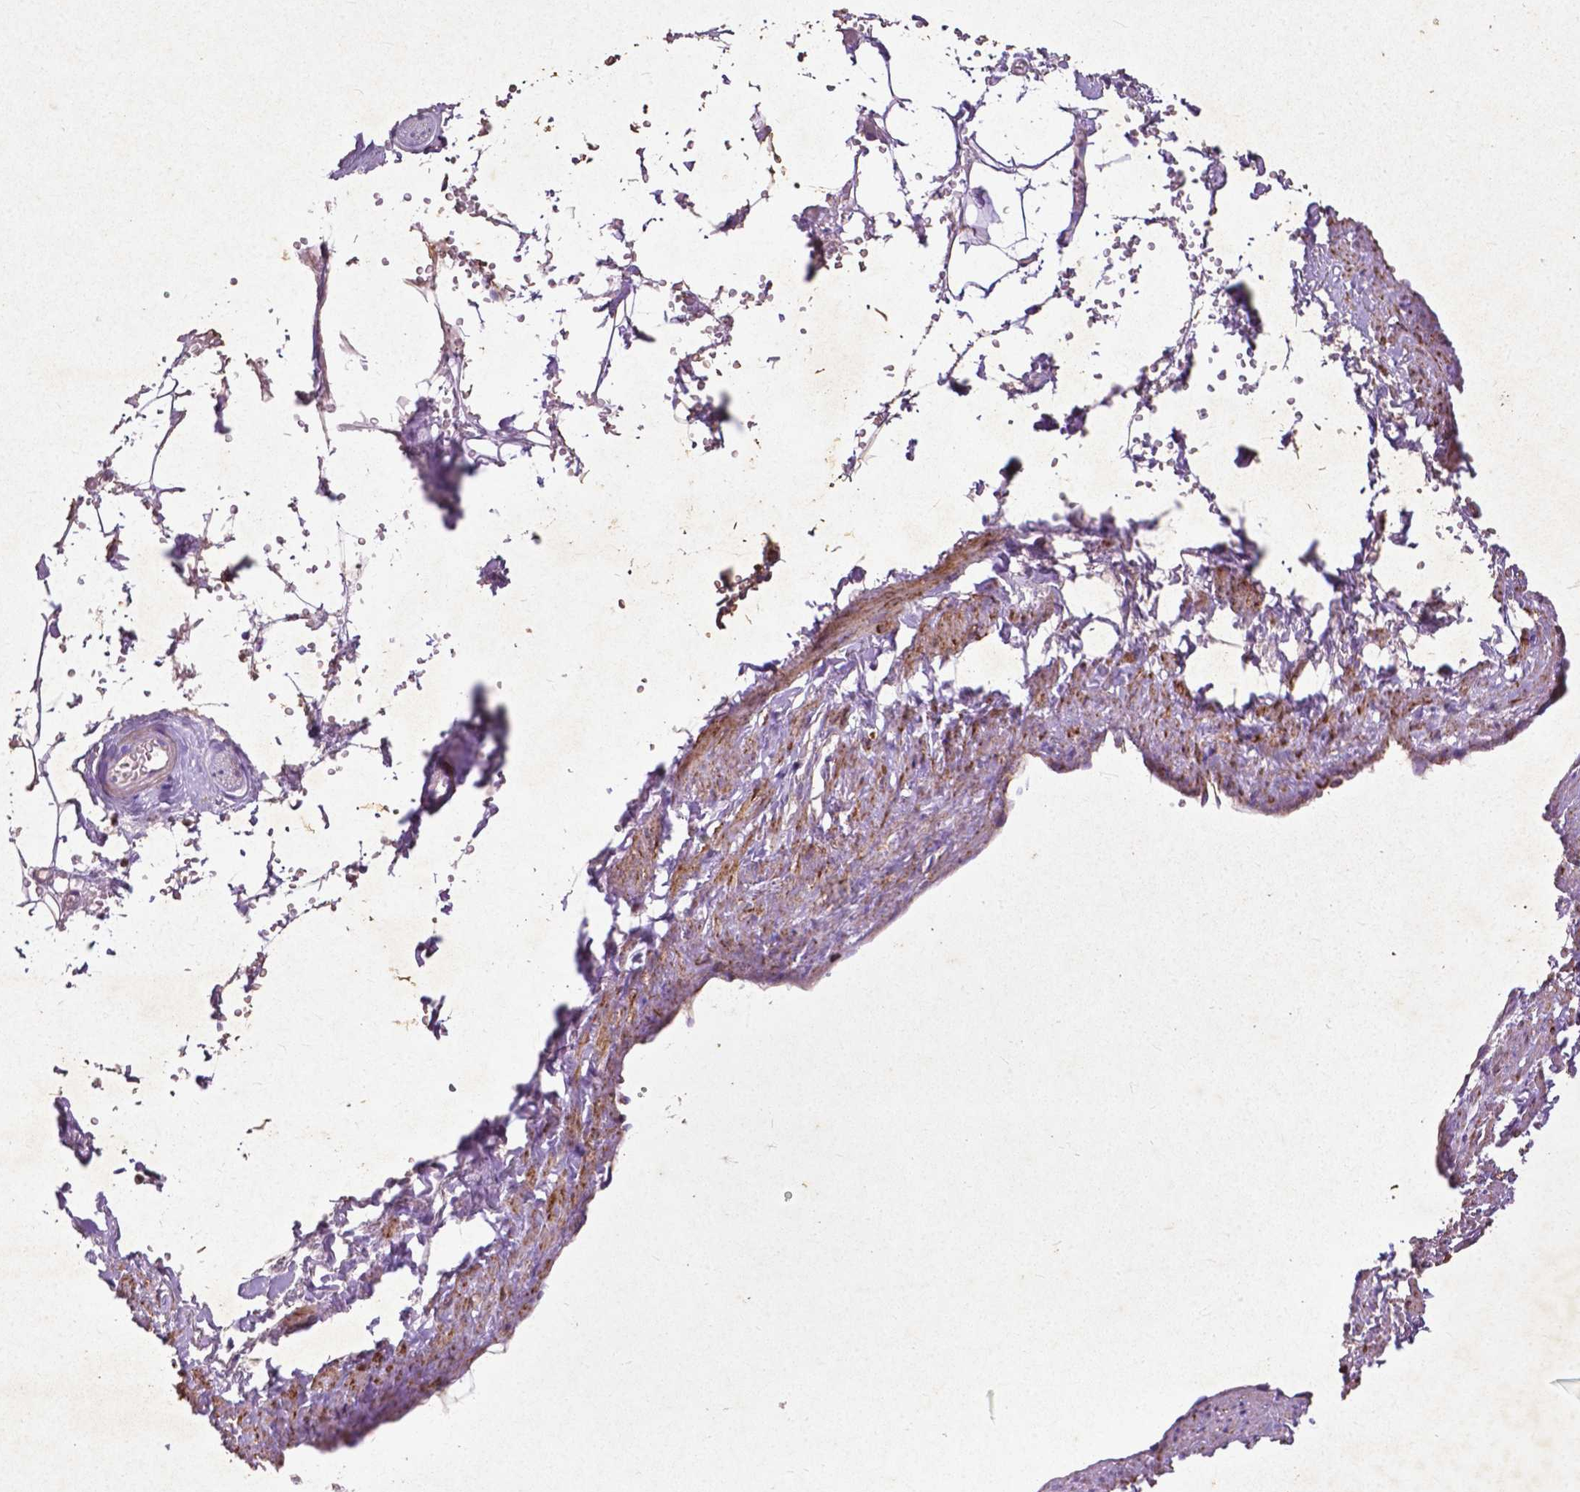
{"staining": {"intensity": "moderate", "quantity": "25%-75%", "location": "cytoplasmic/membranous"}, "tissue": "adipose tissue", "cell_type": "Adipocytes", "image_type": "normal", "snomed": [{"axis": "morphology", "description": "Normal tissue, NOS"}, {"axis": "topography", "description": "Prostate"}, {"axis": "topography", "description": "Peripheral nerve tissue"}], "caption": "Adipose tissue stained with DAB immunohistochemistry exhibits medium levels of moderate cytoplasmic/membranous staining in approximately 25%-75% of adipocytes.", "gene": "THEGL", "patient": {"sex": "male", "age": 55}}